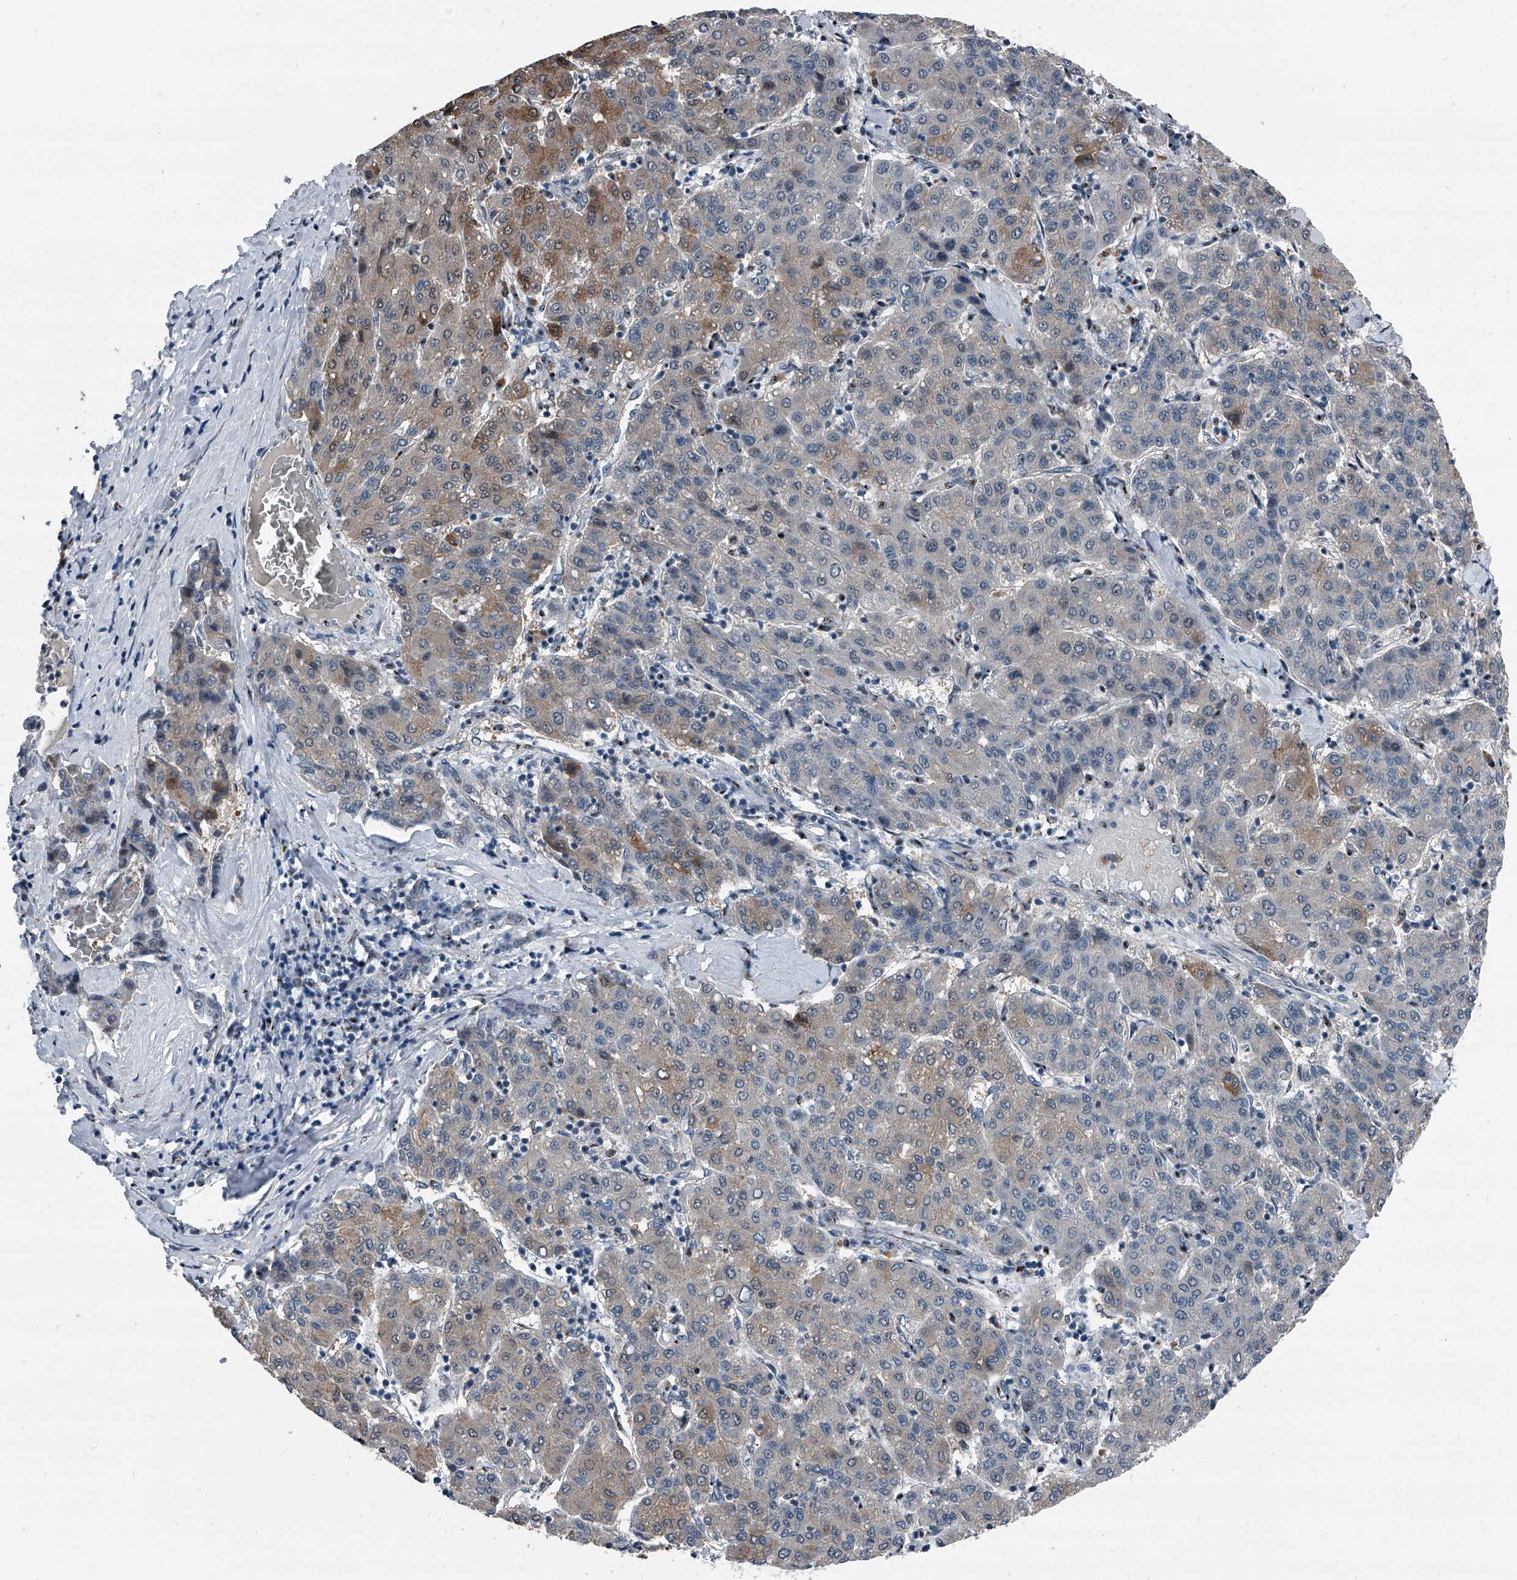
{"staining": {"intensity": "weak", "quantity": "25%-75%", "location": "cytoplasmic/membranous"}, "tissue": "liver cancer", "cell_type": "Tumor cells", "image_type": "cancer", "snomed": [{"axis": "morphology", "description": "Carcinoma, Hepatocellular, NOS"}, {"axis": "topography", "description": "Liver"}], "caption": "A micrograph of liver cancer stained for a protein demonstrates weak cytoplasmic/membranous brown staining in tumor cells. (Brightfield microscopy of DAB IHC at high magnification).", "gene": "MEN1", "patient": {"sex": "male", "age": 65}}